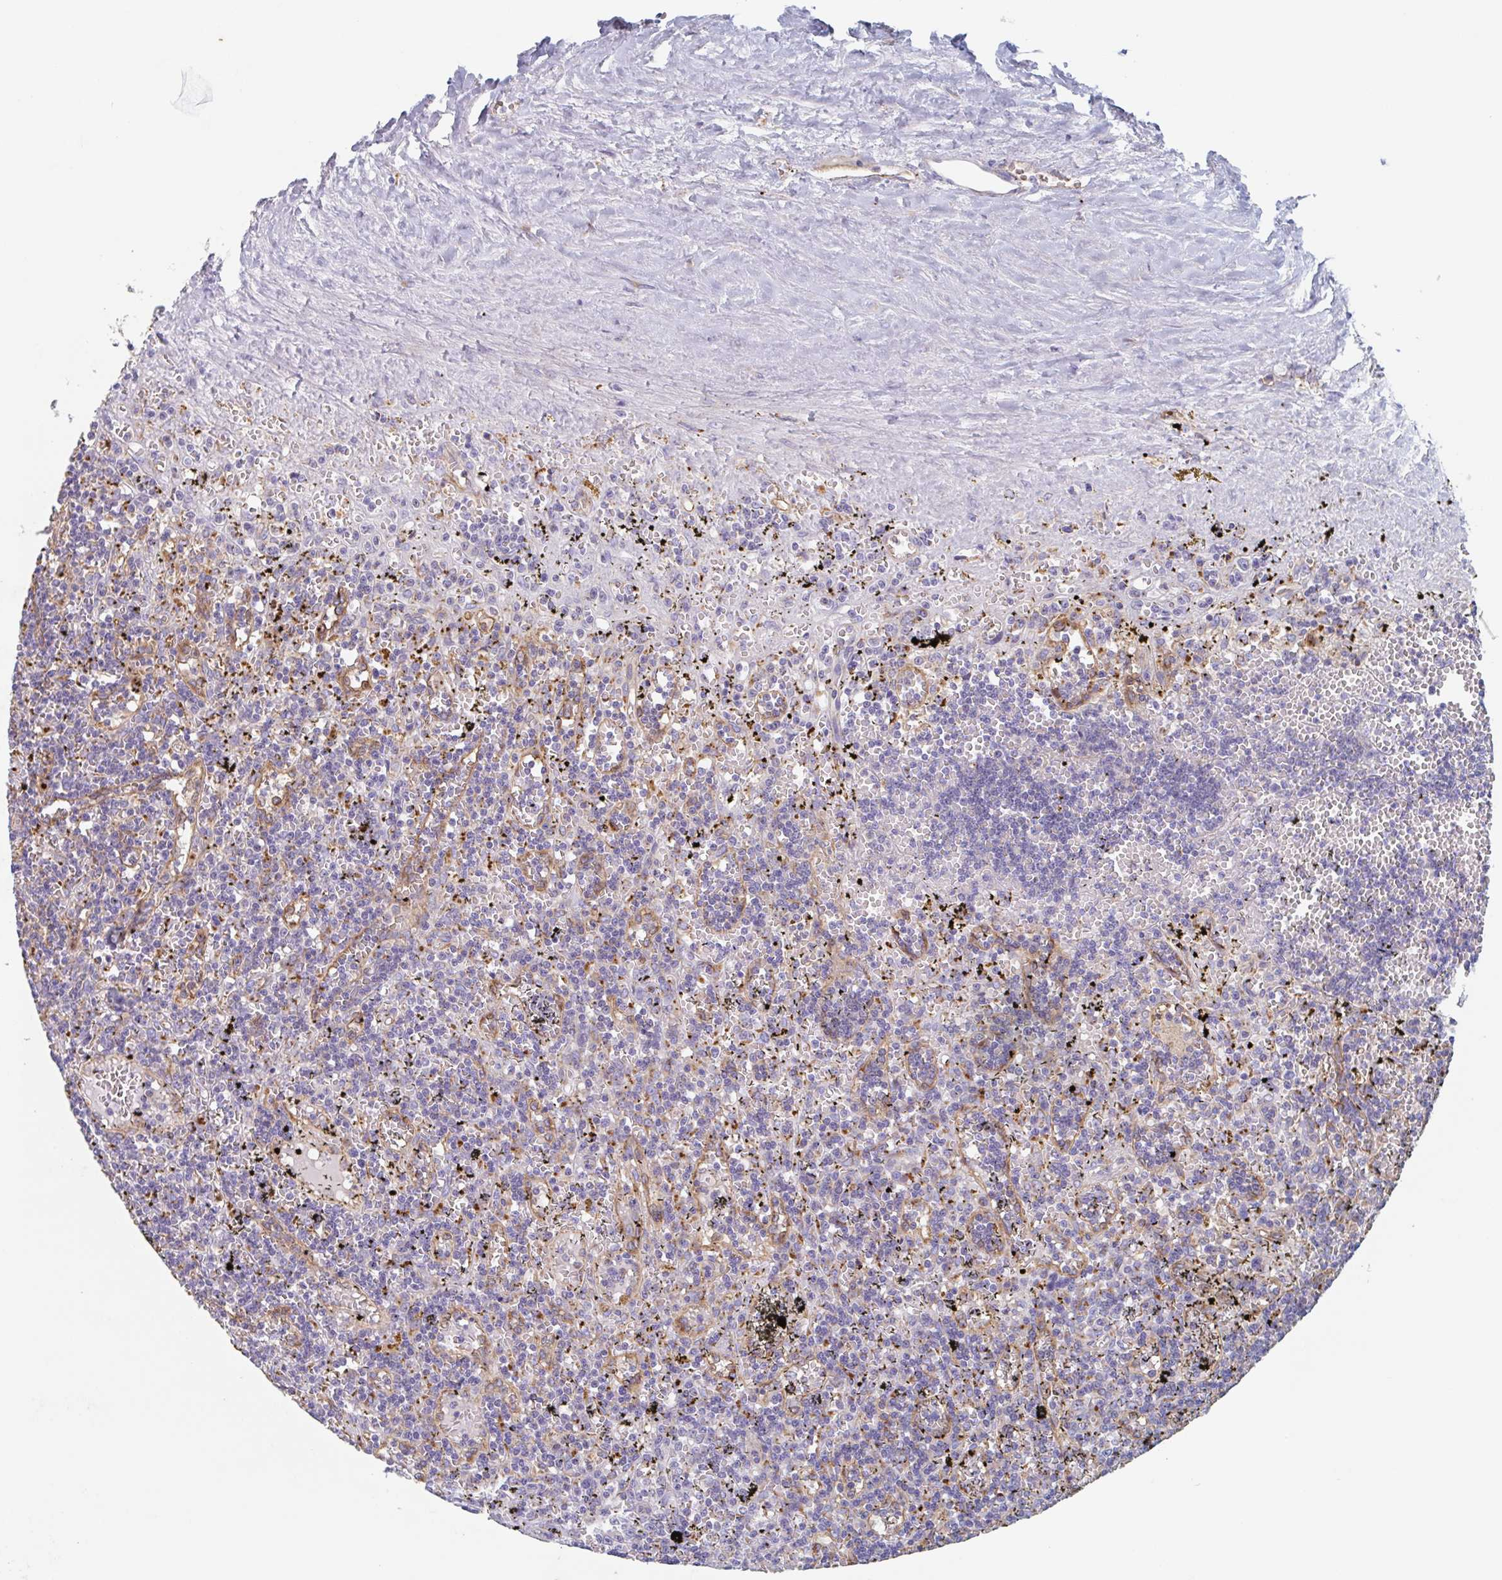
{"staining": {"intensity": "negative", "quantity": "none", "location": "none"}, "tissue": "lymphoma", "cell_type": "Tumor cells", "image_type": "cancer", "snomed": [{"axis": "morphology", "description": "Malignant lymphoma, non-Hodgkin's type, Low grade"}, {"axis": "topography", "description": "Spleen"}], "caption": "Tumor cells show no significant protein expression in low-grade malignant lymphoma, non-Hodgkin's type. (DAB immunohistochemistry with hematoxylin counter stain).", "gene": "MANBA", "patient": {"sex": "male", "age": 60}}